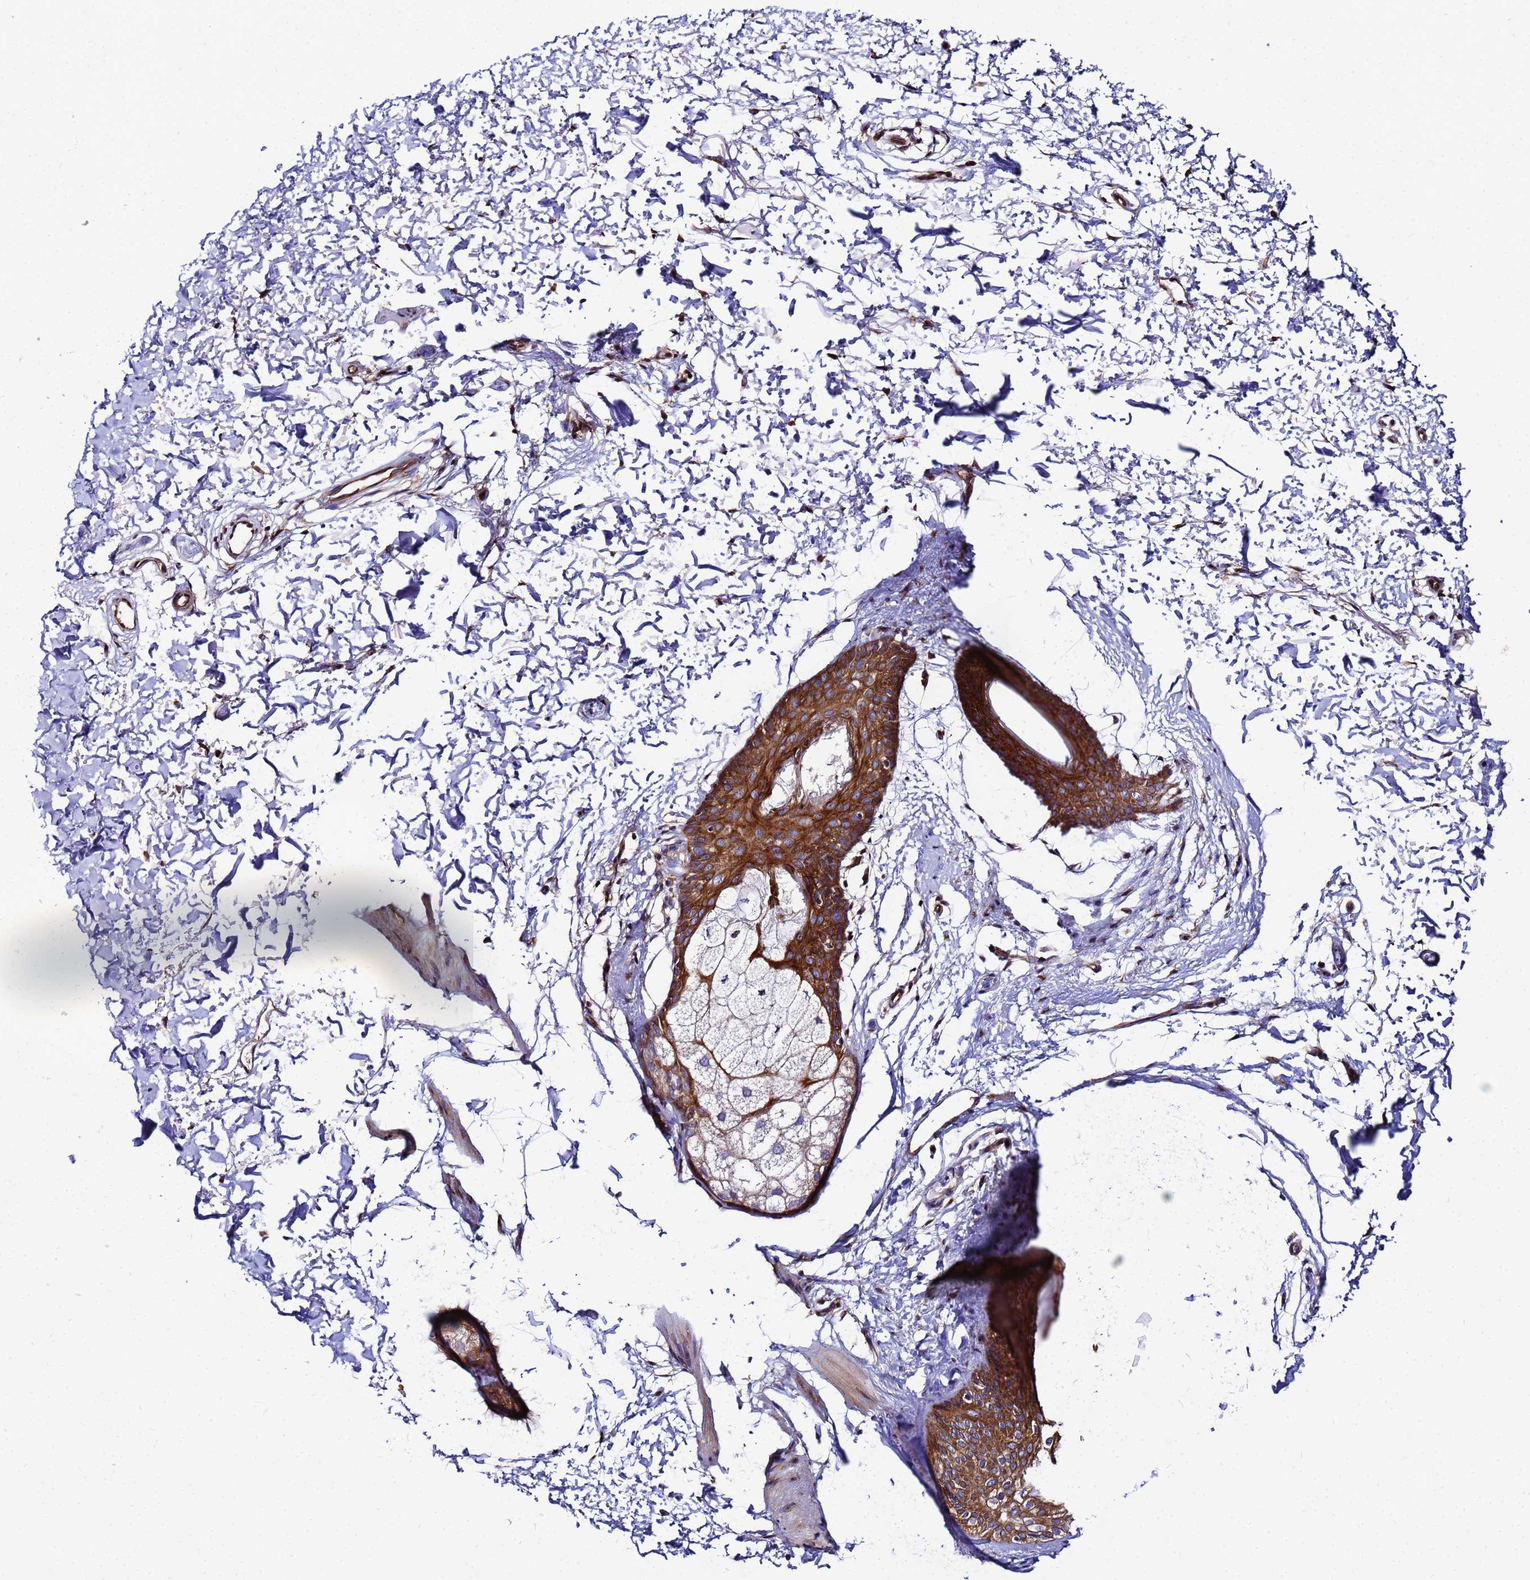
{"staining": {"intensity": "strong", "quantity": ">75%", "location": "cytoplasmic/membranous"}, "tissue": "skin", "cell_type": "Fibroblasts", "image_type": "normal", "snomed": [{"axis": "morphology", "description": "Normal tissue, NOS"}, {"axis": "topography", "description": "Skin"}], "caption": "The image reveals immunohistochemical staining of benign skin. There is strong cytoplasmic/membranous expression is appreciated in about >75% of fibroblasts.", "gene": "POM121C", "patient": {"sex": "male", "age": 66}}